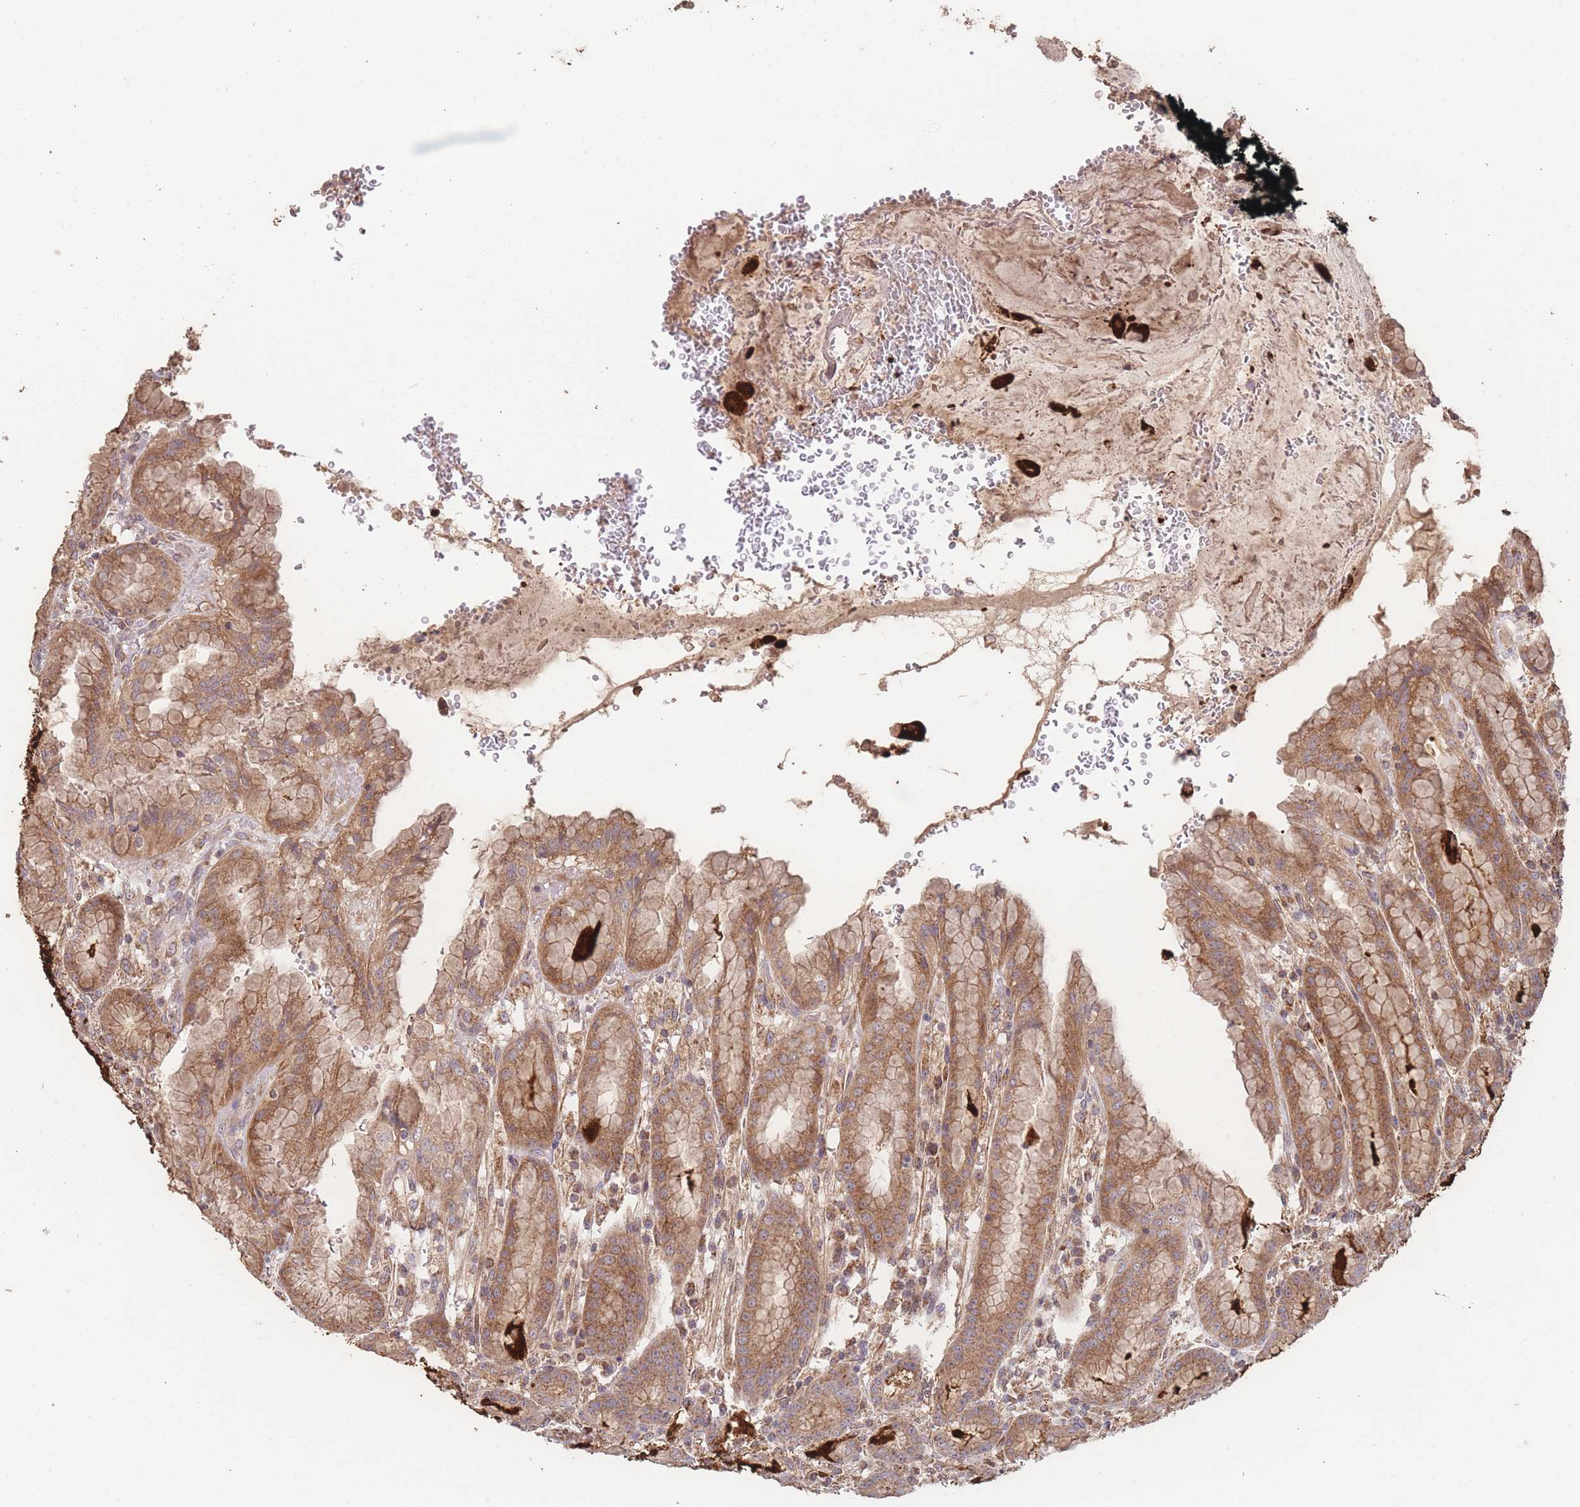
{"staining": {"intensity": "strong", "quantity": ">75%", "location": "cytoplasmic/membranous"}, "tissue": "stomach", "cell_type": "Glandular cells", "image_type": "normal", "snomed": [{"axis": "morphology", "description": "Normal tissue, NOS"}, {"axis": "topography", "description": "Stomach, upper"}], "caption": "Stomach was stained to show a protein in brown. There is high levels of strong cytoplasmic/membranous positivity in approximately >75% of glandular cells. (DAB IHC, brown staining for protein, blue staining for nuclei).", "gene": "PXMP4", "patient": {"sex": "male", "age": 52}}